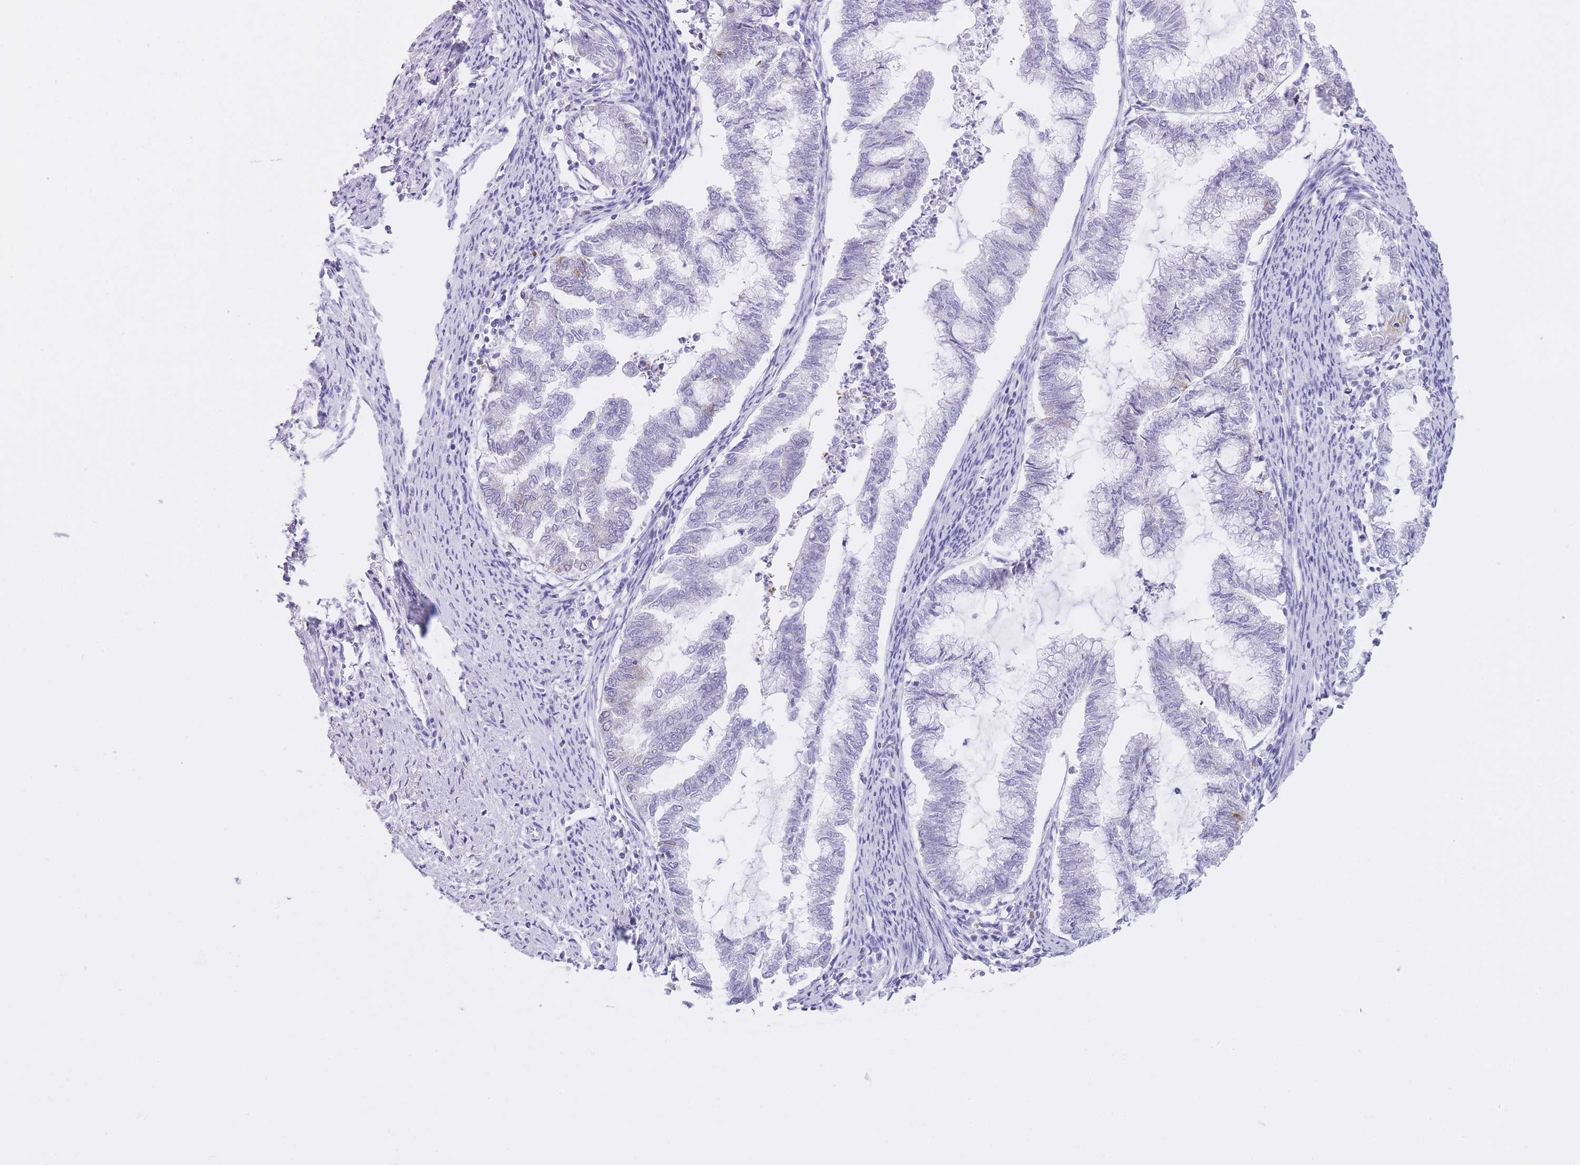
{"staining": {"intensity": "negative", "quantity": "none", "location": "none"}, "tissue": "endometrial cancer", "cell_type": "Tumor cells", "image_type": "cancer", "snomed": [{"axis": "morphology", "description": "Adenocarcinoma, NOS"}, {"axis": "topography", "description": "Endometrium"}], "caption": "Immunohistochemistry image of neoplastic tissue: endometrial cancer (adenocarcinoma) stained with DAB (3,3'-diaminobenzidine) displays no significant protein positivity in tumor cells. Nuclei are stained in blue.", "gene": "ZNF501", "patient": {"sex": "female", "age": 79}}